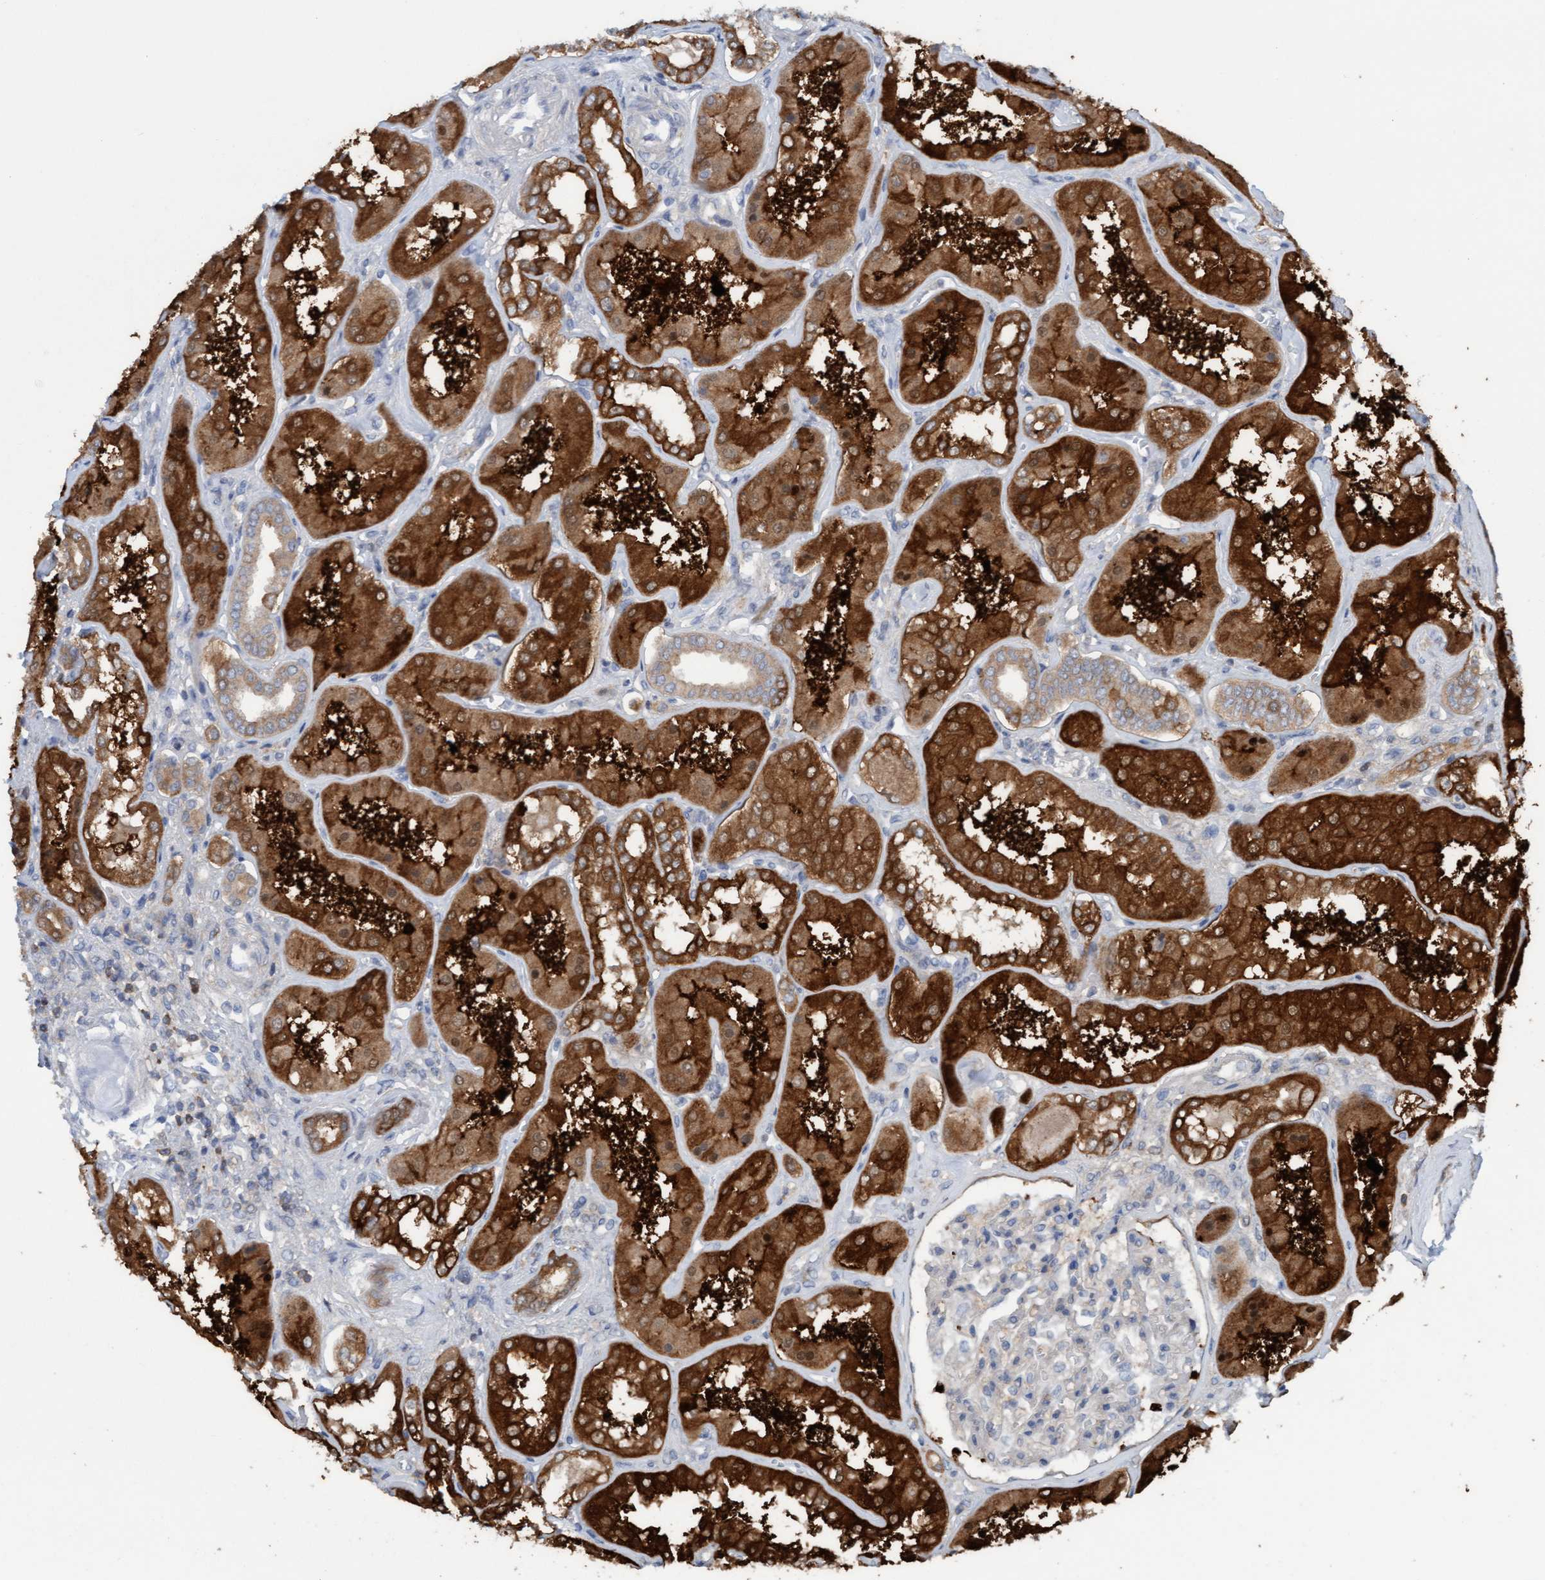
{"staining": {"intensity": "negative", "quantity": "none", "location": "none"}, "tissue": "kidney", "cell_type": "Cells in glomeruli", "image_type": "normal", "snomed": [{"axis": "morphology", "description": "Normal tissue, NOS"}, {"axis": "topography", "description": "Kidney"}], "caption": "A histopathology image of kidney stained for a protein exhibits no brown staining in cells in glomeruli.", "gene": "KLHL25", "patient": {"sex": "female", "age": 56}}